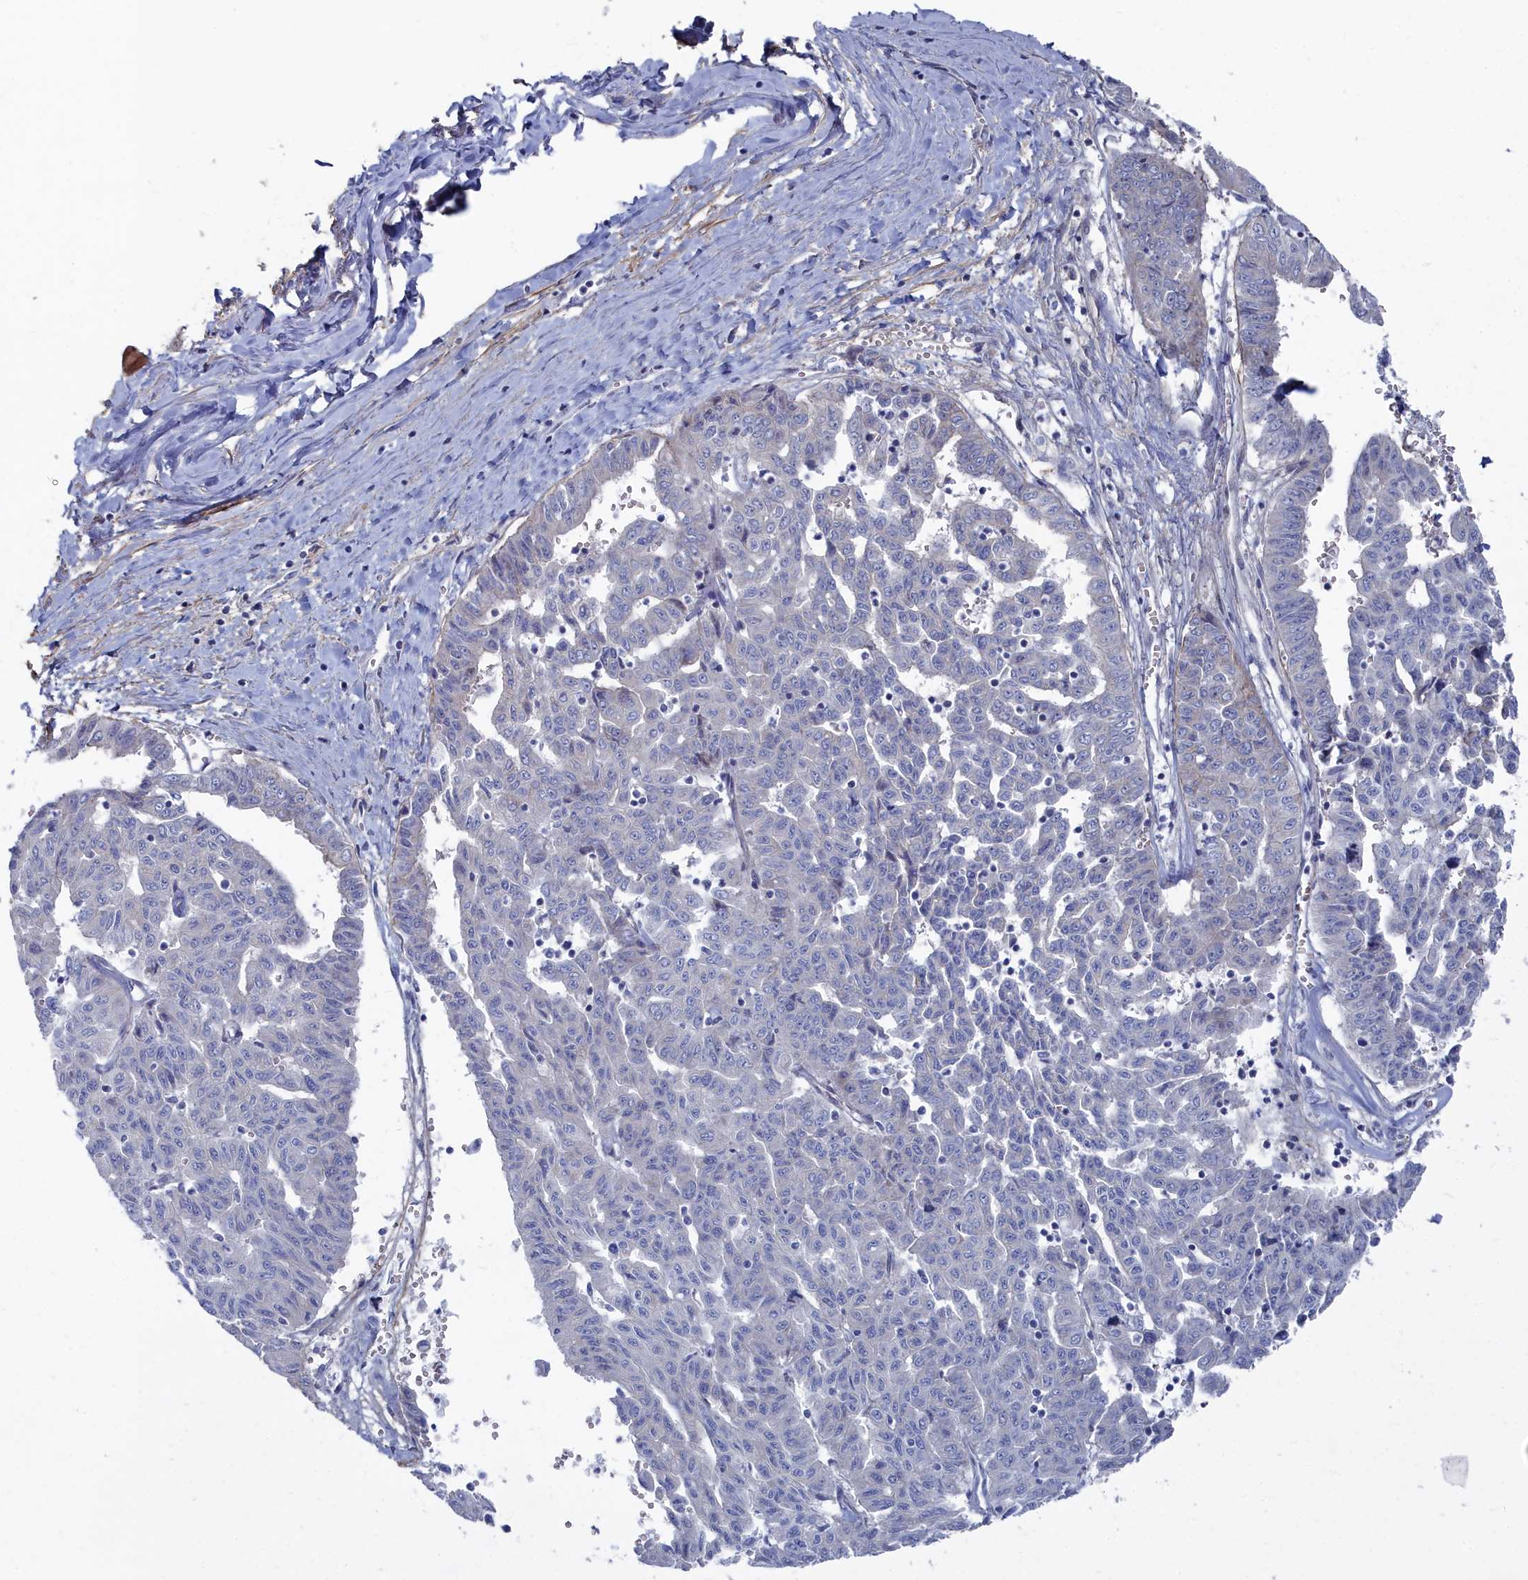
{"staining": {"intensity": "negative", "quantity": "none", "location": "none"}, "tissue": "liver cancer", "cell_type": "Tumor cells", "image_type": "cancer", "snomed": [{"axis": "morphology", "description": "Cholangiocarcinoma"}, {"axis": "topography", "description": "Liver"}], "caption": "Human cholangiocarcinoma (liver) stained for a protein using immunohistochemistry (IHC) demonstrates no expression in tumor cells.", "gene": "SHISAL2A", "patient": {"sex": "female", "age": 77}}